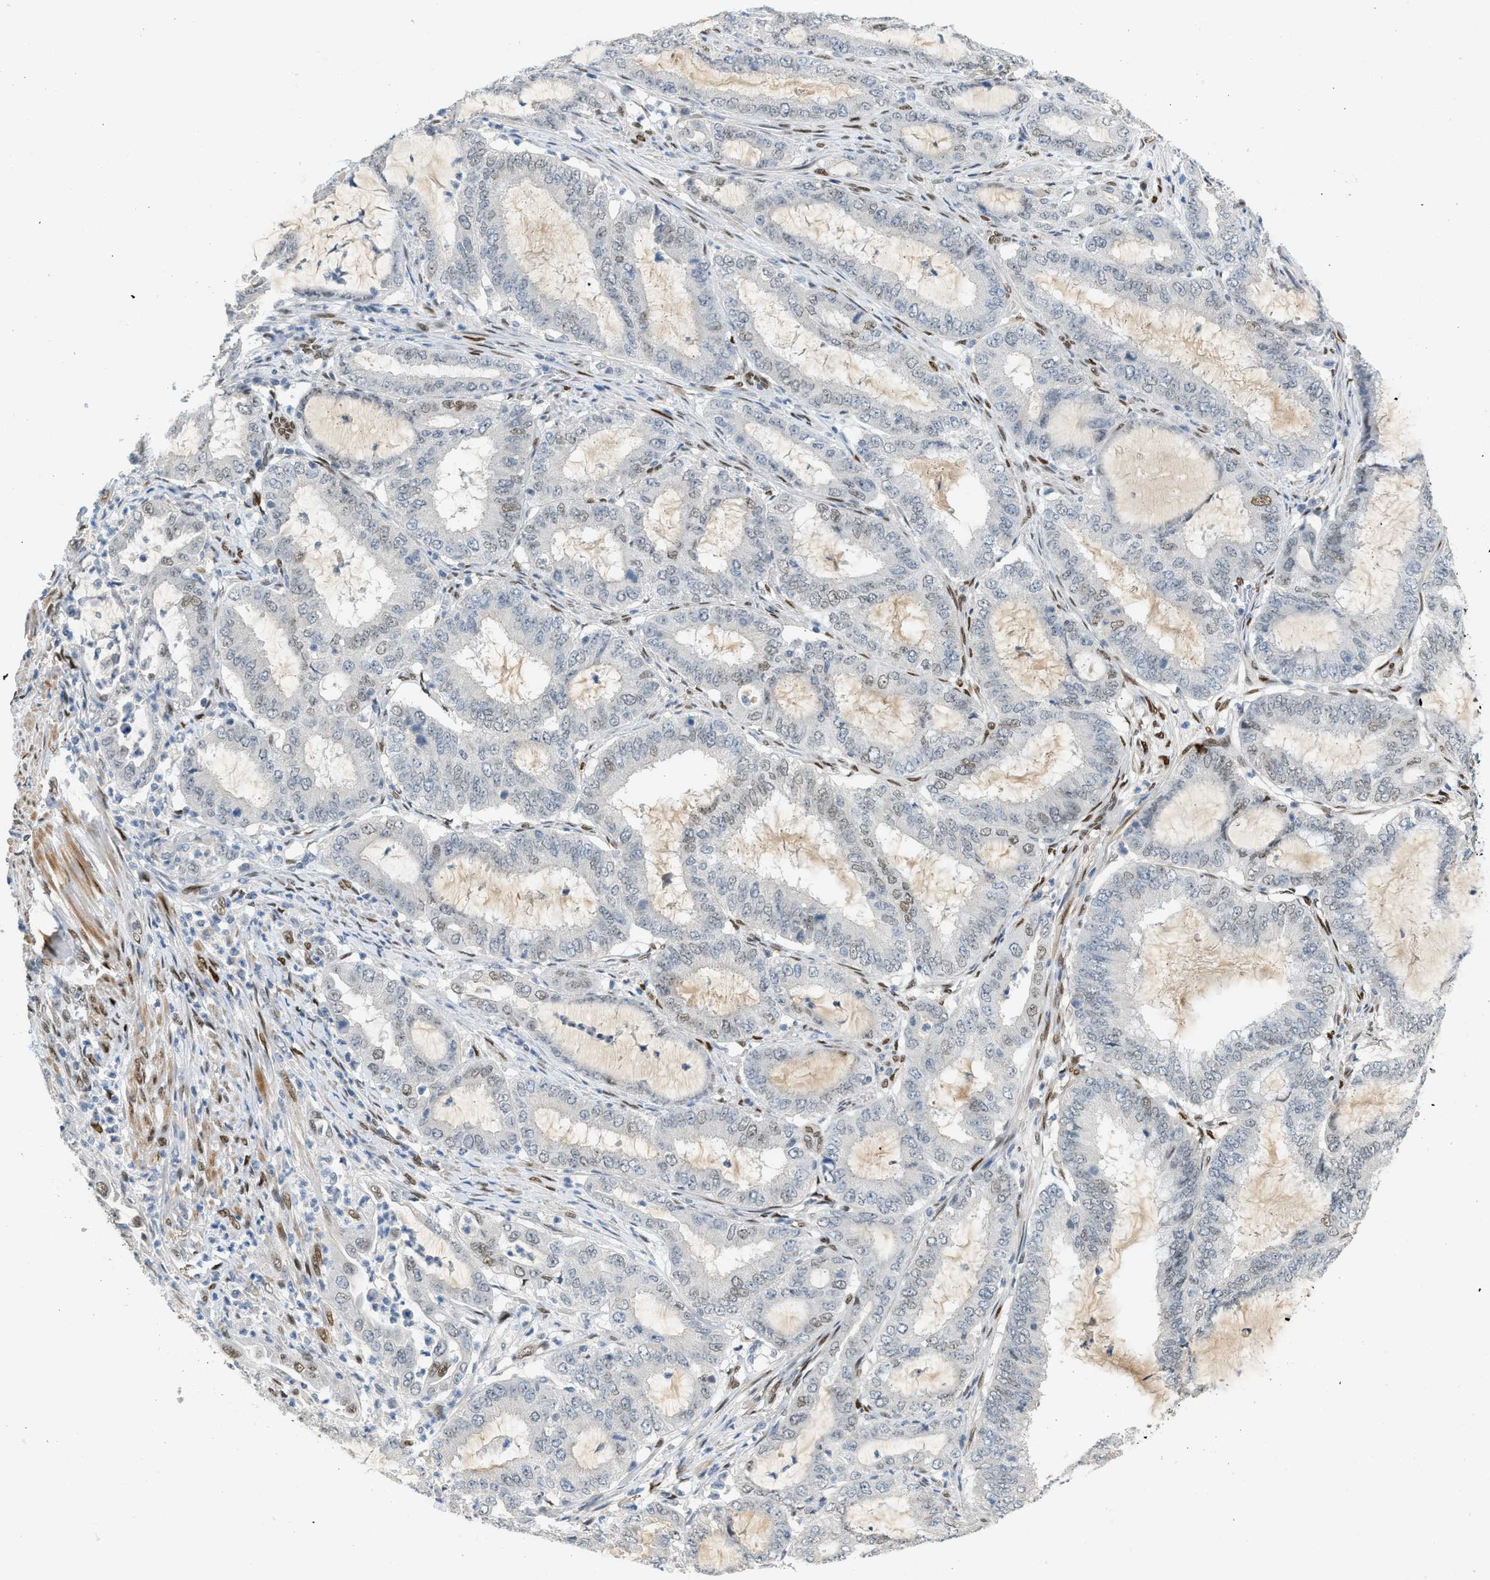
{"staining": {"intensity": "weak", "quantity": "<25%", "location": "nuclear"}, "tissue": "endometrial cancer", "cell_type": "Tumor cells", "image_type": "cancer", "snomed": [{"axis": "morphology", "description": "Adenocarcinoma, NOS"}, {"axis": "topography", "description": "Endometrium"}], "caption": "Protein analysis of endometrial adenocarcinoma displays no significant staining in tumor cells.", "gene": "ZBTB20", "patient": {"sex": "female", "age": 70}}